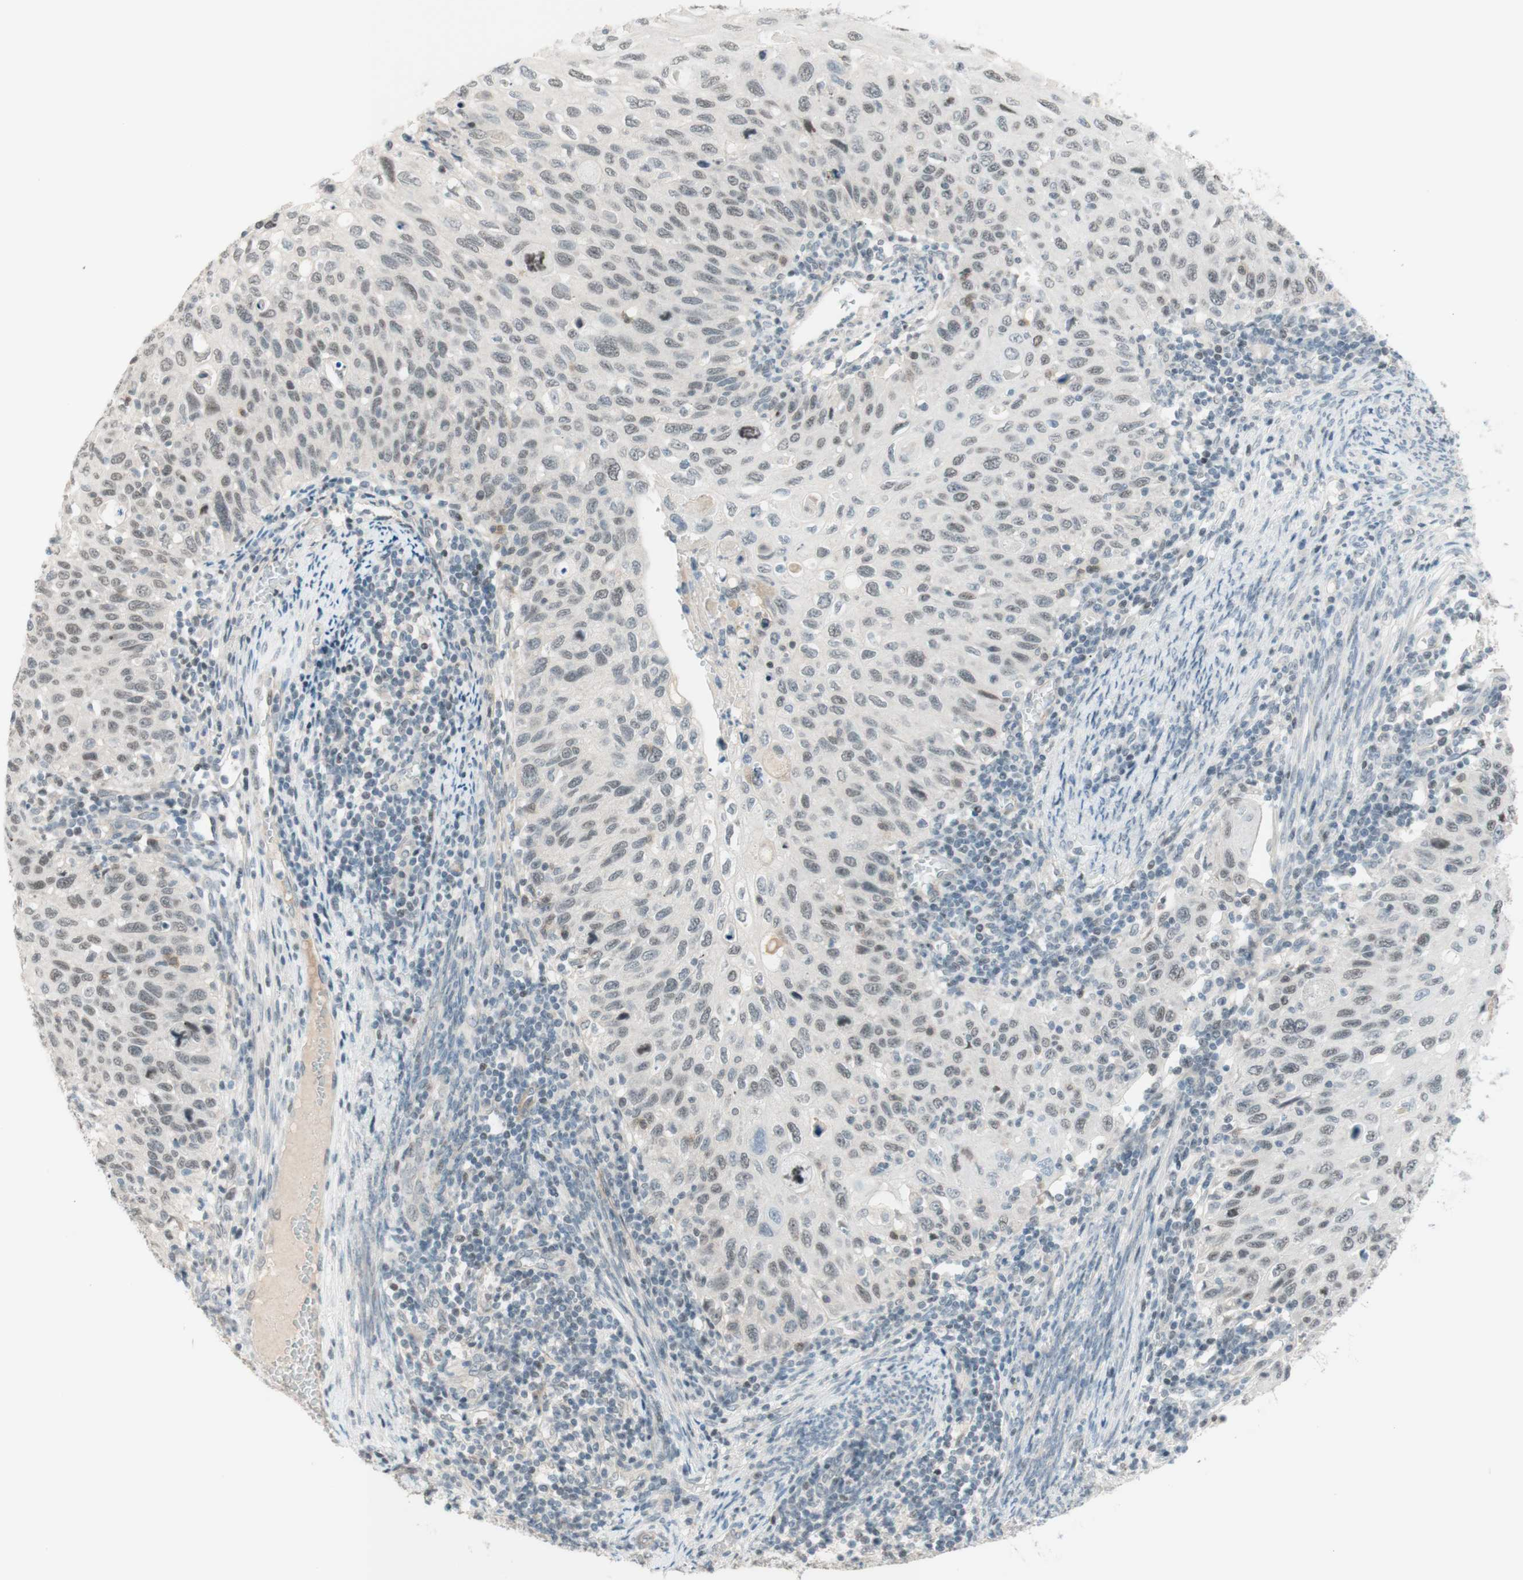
{"staining": {"intensity": "weak", "quantity": "25%-75%", "location": "nuclear"}, "tissue": "cervical cancer", "cell_type": "Tumor cells", "image_type": "cancer", "snomed": [{"axis": "morphology", "description": "Squamous cell carcinoma, NOS"}, {"axis": "topography", "description": "Cervix"}], "caption": "About 25%-75% of tumor cells in human cervical cancer show weak nuclear protein staining as visualized by brown immunohistochemical staining.", "gene": "JPH1", "patient": {"sex": "female", "age": 70}}